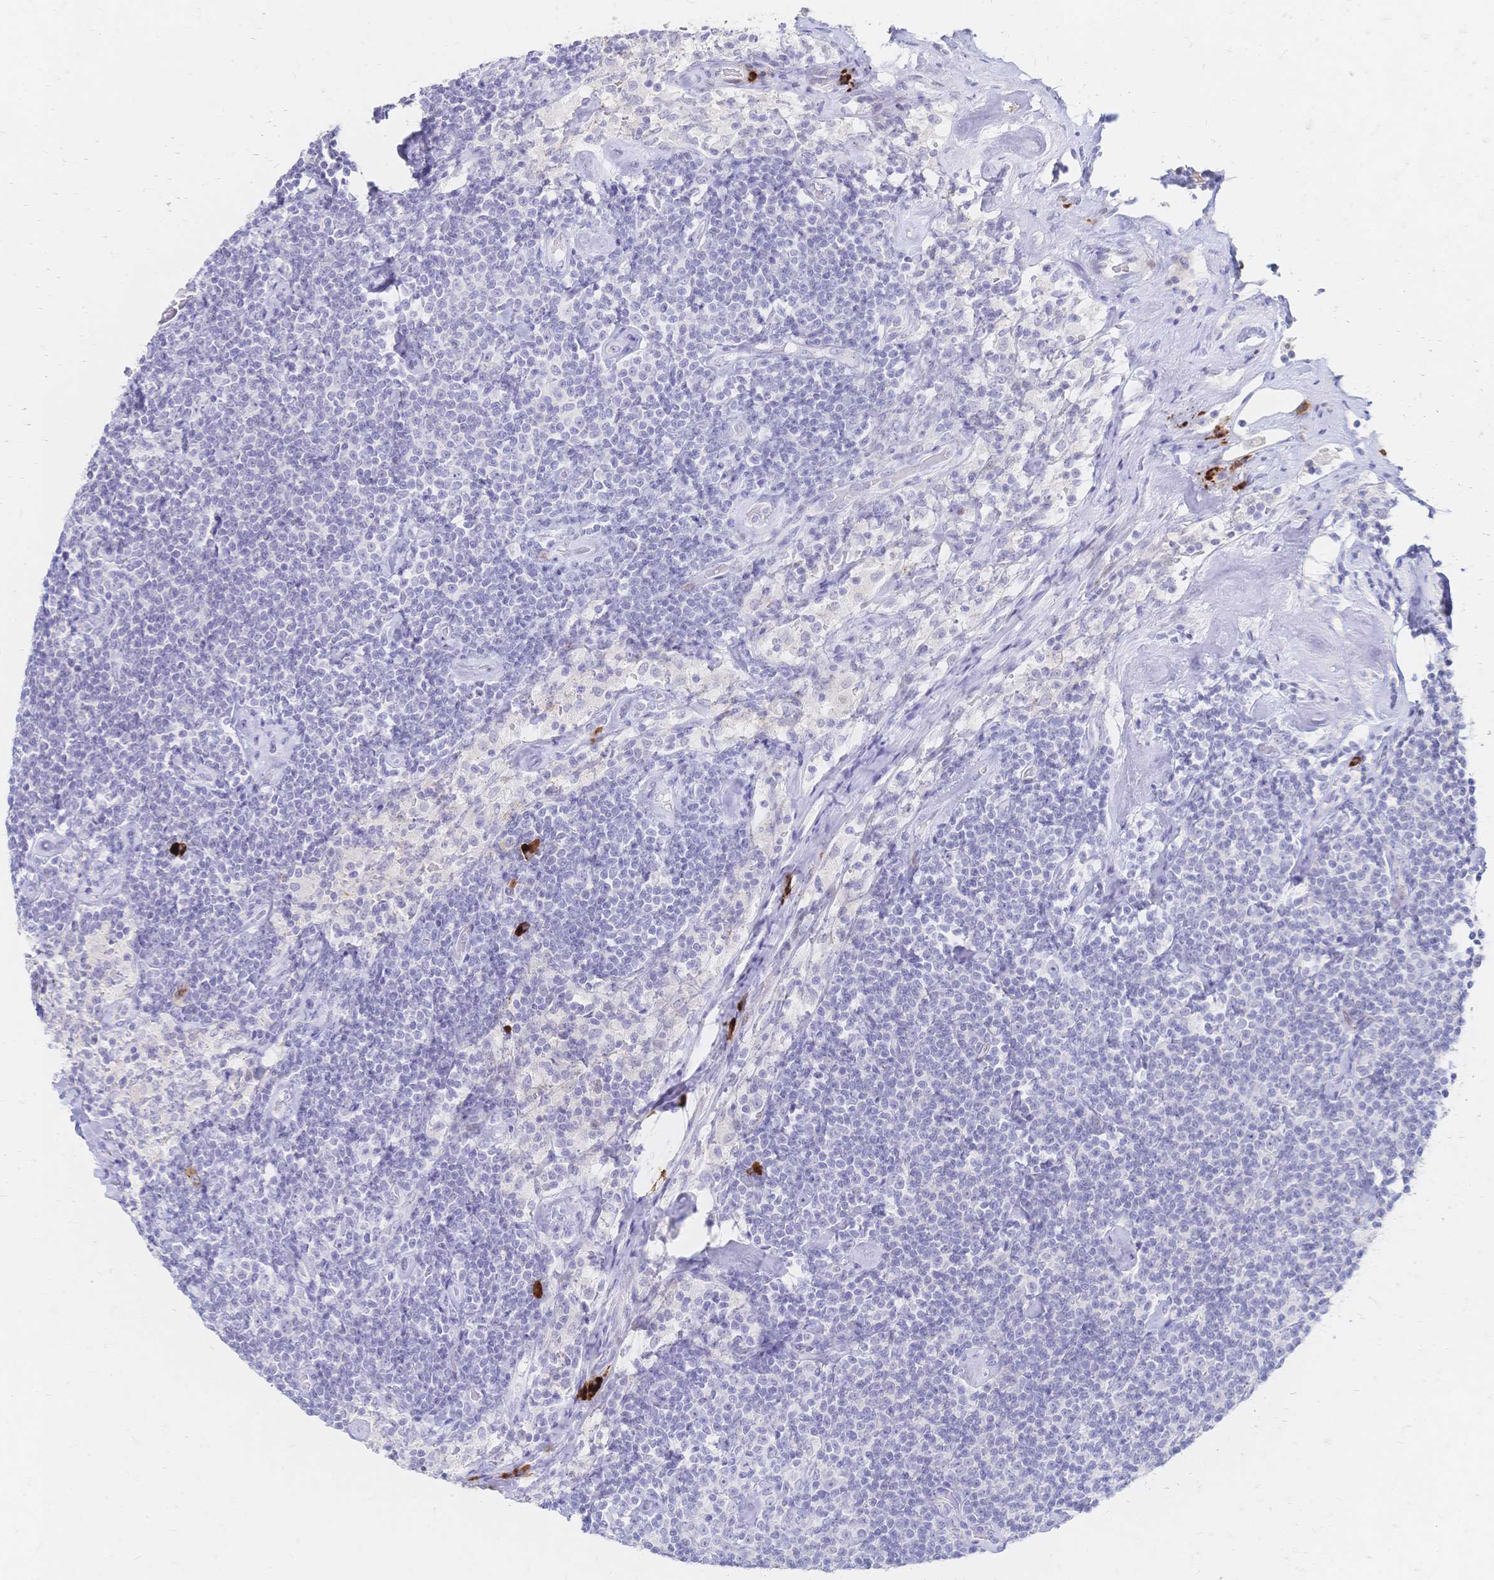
{"staining": {"intensity": "negative", "quantity": "none", "location": "none"}, "tissue": "lymphoma", "cell_type": "Tumor cells", "image_type": "cancer", "snomed": [{"axis": "morphology", "description": "Malignant lymphoma, non-Hodgkin's type, Low grade"}, {"axis": "topography", "description": "Lymph node"}], "caption": "A histopathology image of human malignant lymphoma, non-Hodgkin's type (low-grade) is negative for staining in tumor cells.", "gene": "PSORS1C2", "patient": {"sex": "male", "age": 81}}